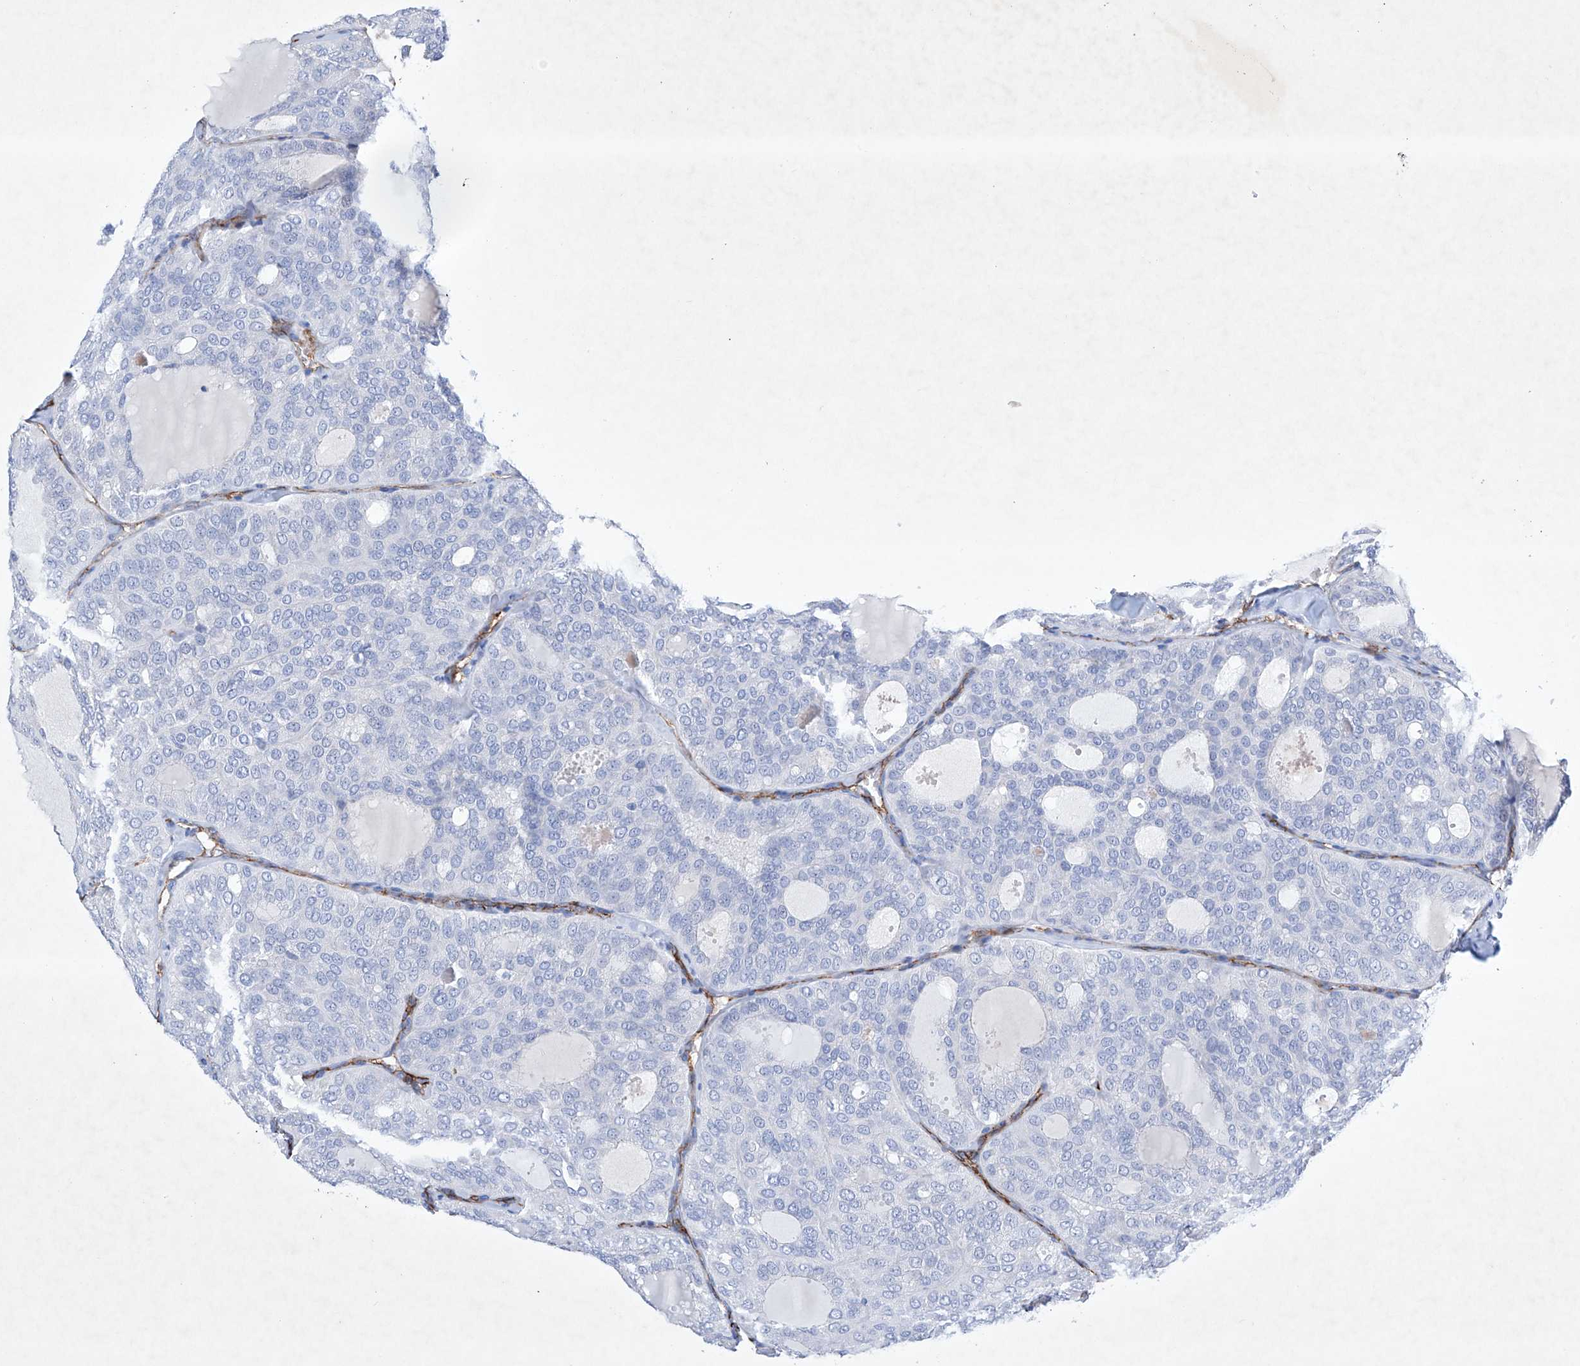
{"staining": {"intensity": "negative", "quantity": "none", "location": "none"}, "tissue": "thyroid cancer", "cell_type": "Tumor cells", "image_type": "cancer", "snomed": [{"axis": "morphology", "description": "Follicular adenoma carcinoma, NOS"}, {"axis": "topography", "description": "Thyroid gland"}], "caption": "This photomicrograph is of thyroid follicular adenoma carcinoma stained with IHC to label a protein in brown with the nuclei are counter-stained blue. There is no staining in tumor cells.", "gene": "ETV7", "patient": {"sex": "male", "age": 75}}